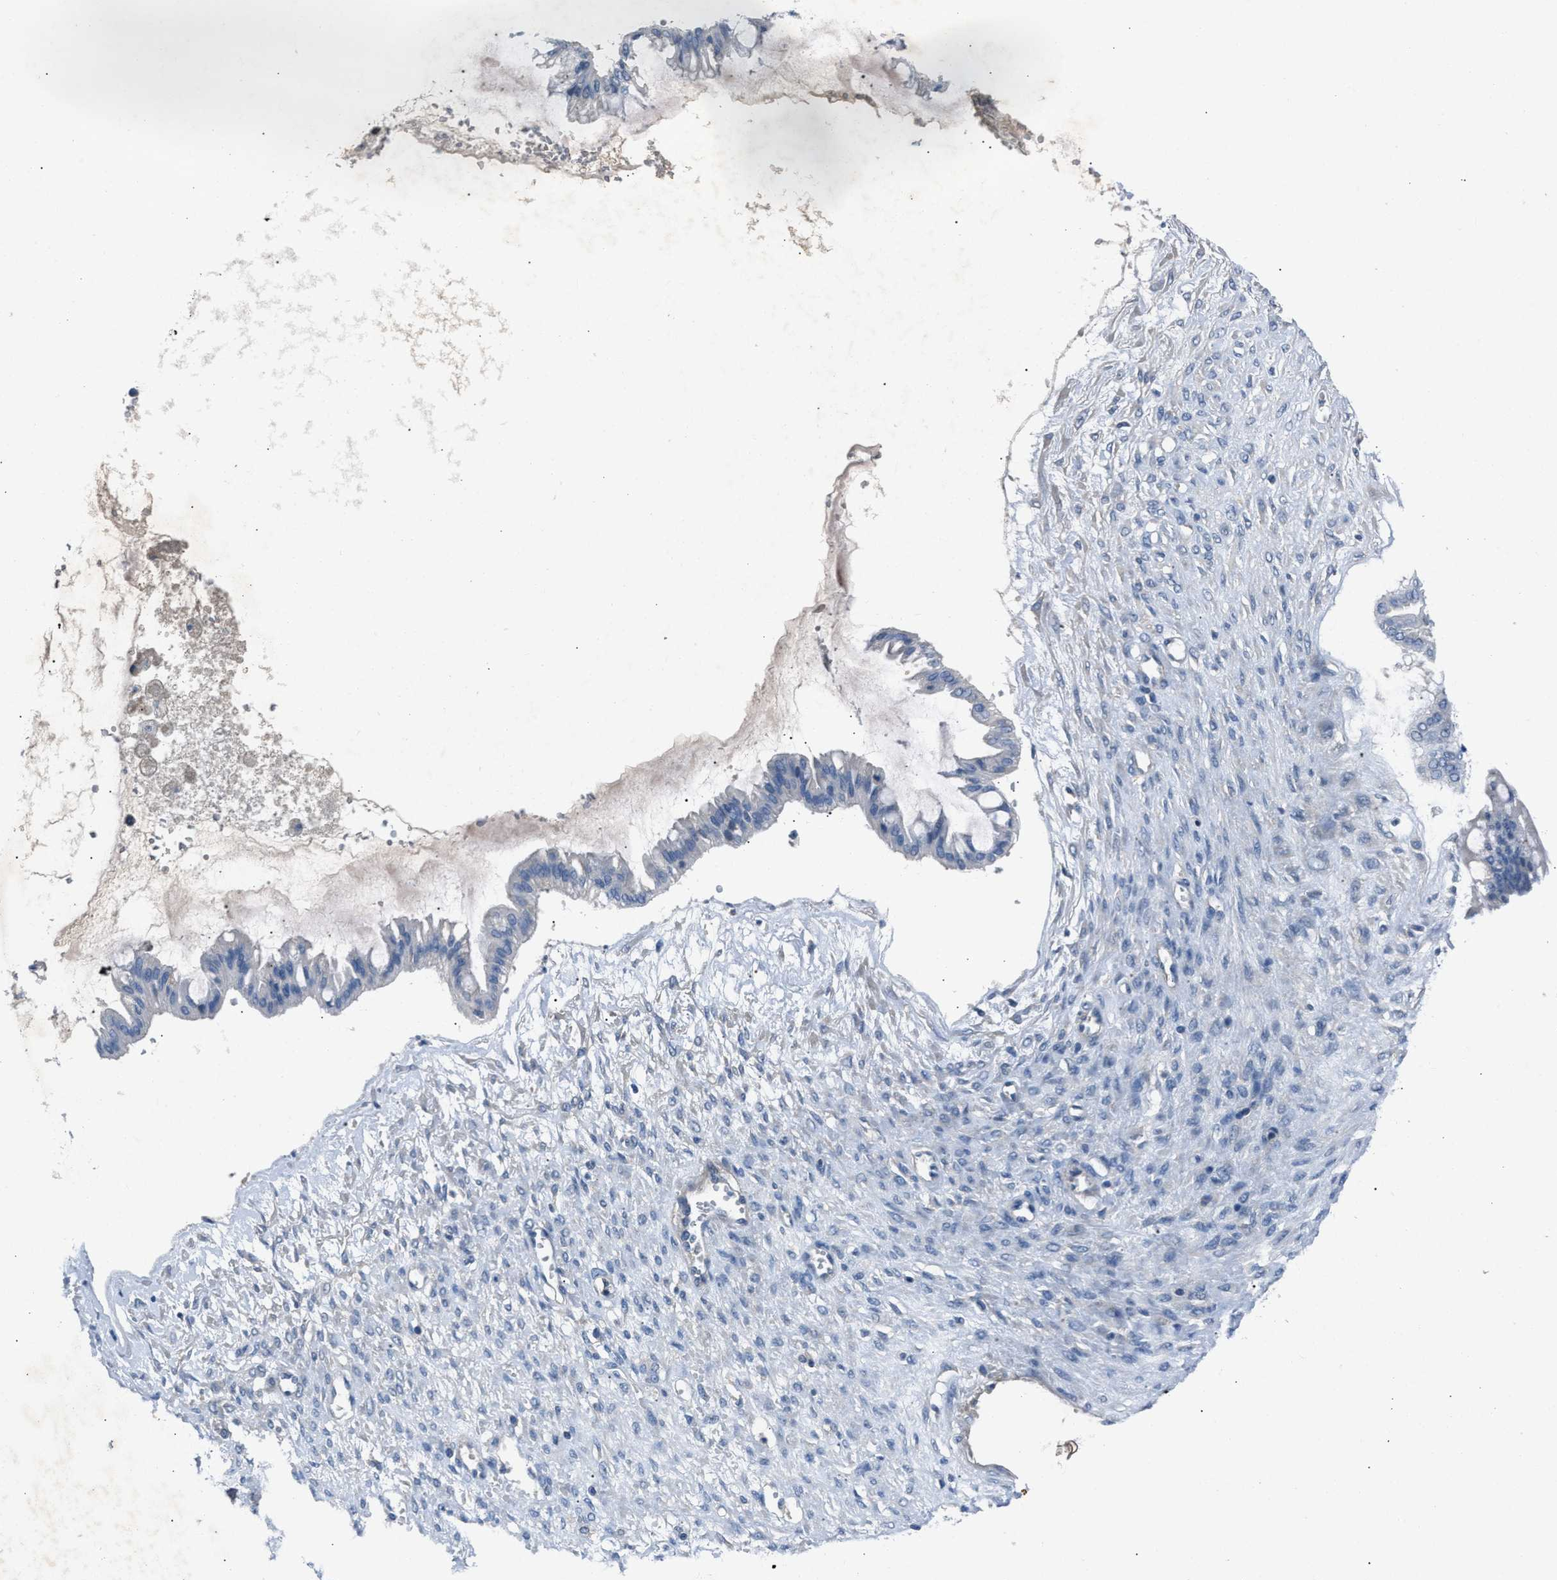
{"staining": {"intensity": "negative", "quantity": "none", "location": "none"}, "tissue": "ovarian cancer", "cell_type": "Tumor cells", "image_type": "cancer", "snomed": [{"axis": "morphology", "description": "Cystadenocarcinoma, mucinous, NOS"}, {"axis": "topography", "description": "Ovary"}], "caption": "Immunohistochemistry (IHC) image of mucinous cystadenocarcinoma (ovarian) stained for a protein (brown), which shows no expression in tumor cells.", "gene": "DNAAF5", "patient": {"sex": "female", "age": 73}}